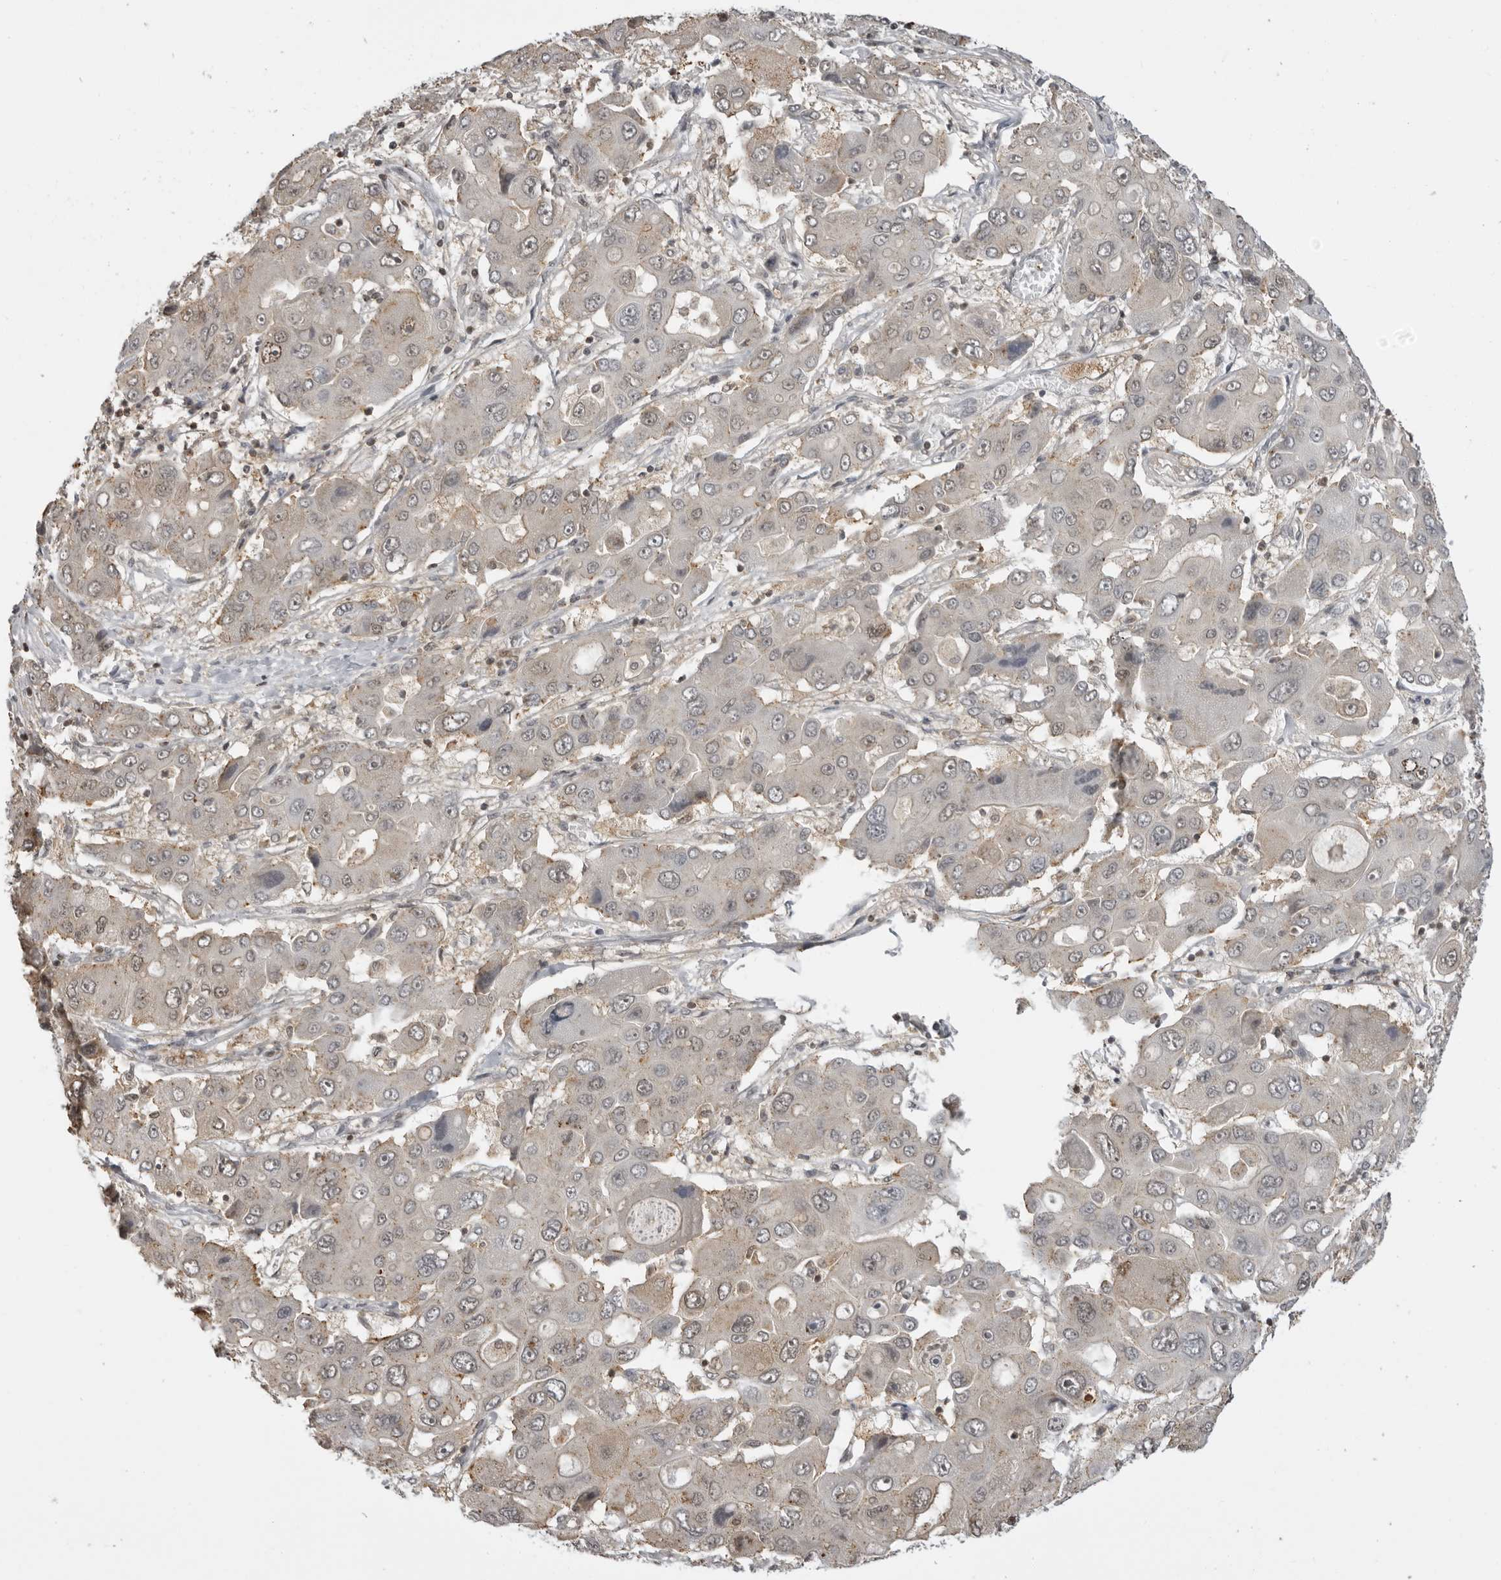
{"staining": {"intensity": "weak", "quantity": "25%-75%", "location": "cytoplasmic/membranous,nuclear"}, "tissue": "liver cancer", "cell_type": "Tumor cells", "image_type": "cancer", "snomed": [{"axis": "morphology", "description": "Cholangiocarcinoma"}, {"axis": "topography", "description": "Liver"}], "caption": "There is low levels of weak cytoplasmic/membranous and nuclear positivity in tumor cells of cholangiocarcinoma (liver), as demonstrated by immunohistochemical staining (brown color).", "gene": "PDCL3", "patient": {"sex": "male", "age": 67}}